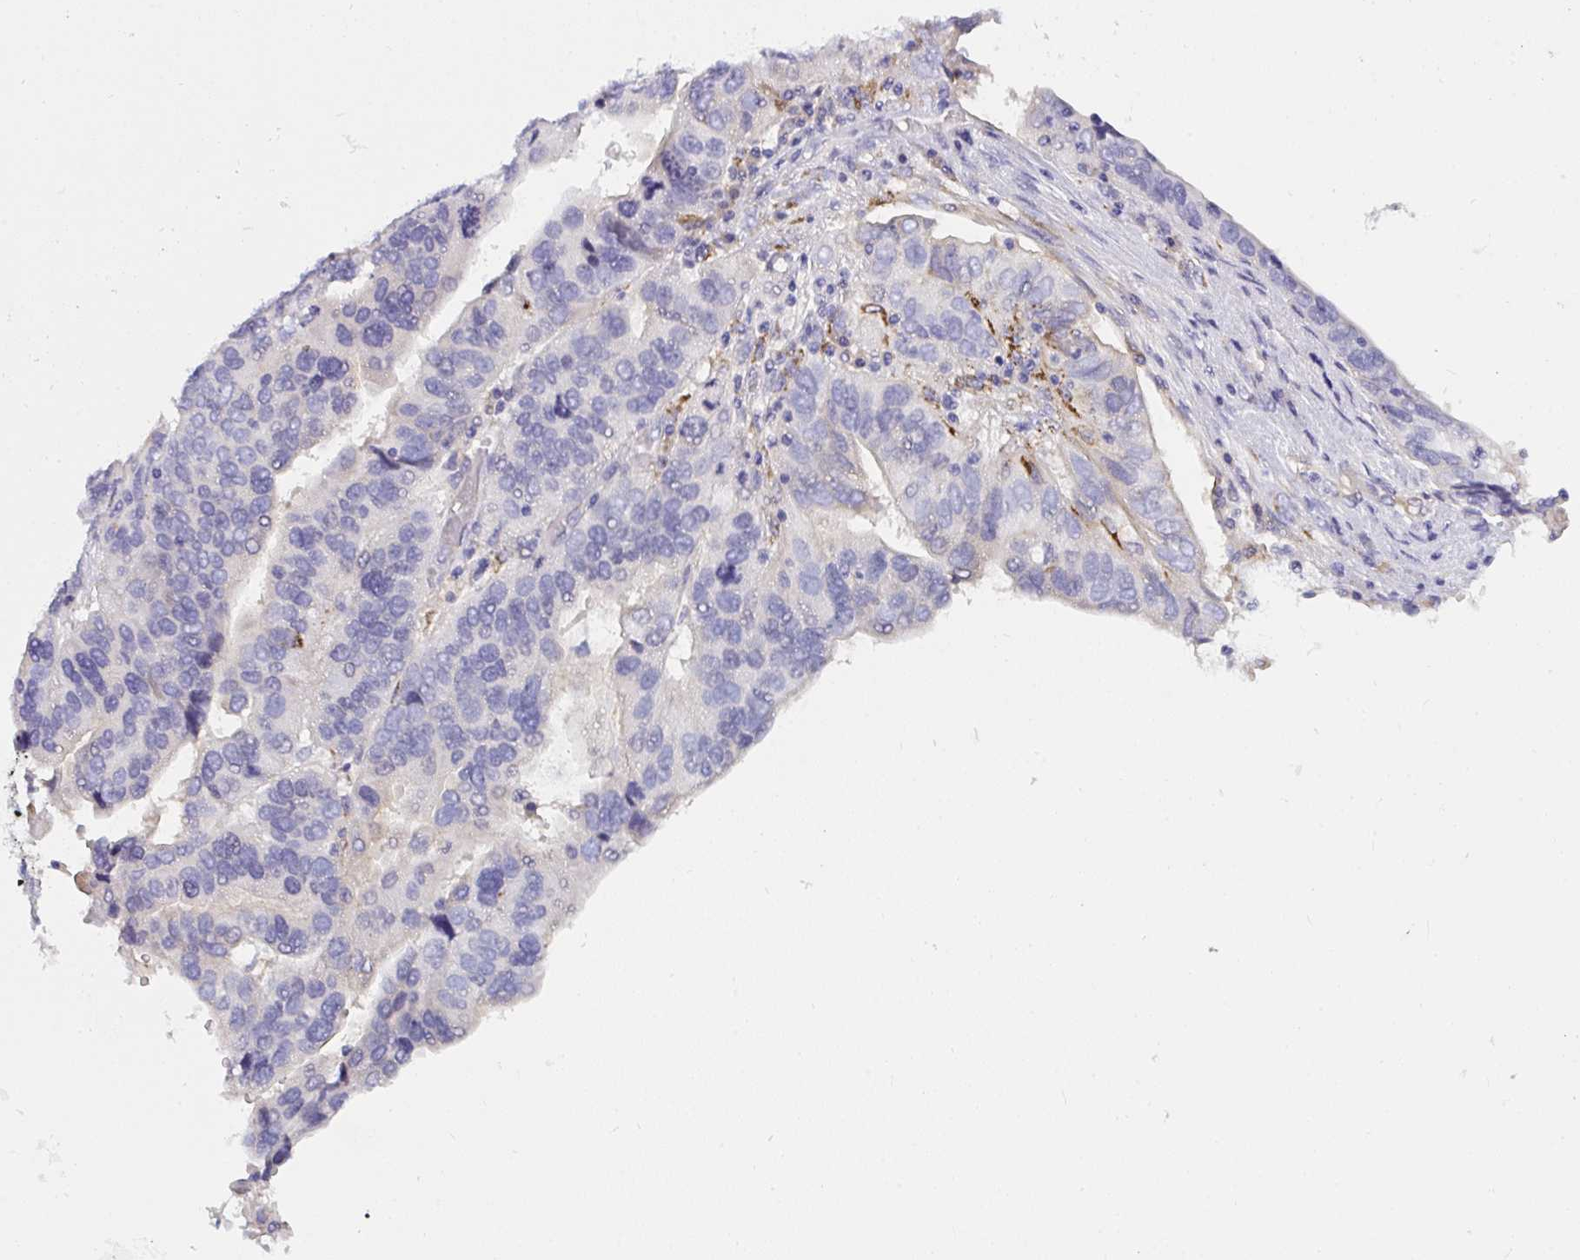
{"staining": {"intensity": "negative", "quantity": "none", "location": "none"}, "tissue": "ovarian cancer", "cell_type": "Tumor cells", "image_type": "cancer", "snomed": [{"axis": "morphology", "description": "Cystadenocarcinoma, serous, NOS"}, {"axis": "topography", "description": "Ovary"}], "caption": "Immunohistochemistry (IHC) of human ovarian cancer (serous cystadenocarcinoma) shows no expression in tumor cells. The staining was performed using DAB (3,3'-diaminobenzidine) to visualize the protein expression in brown, while the nuclei were stained in blue with hematoxylin (Magnification: 20x).", "gene": "SEMA6B", "patient": {"sex": "female", "age": 79}}